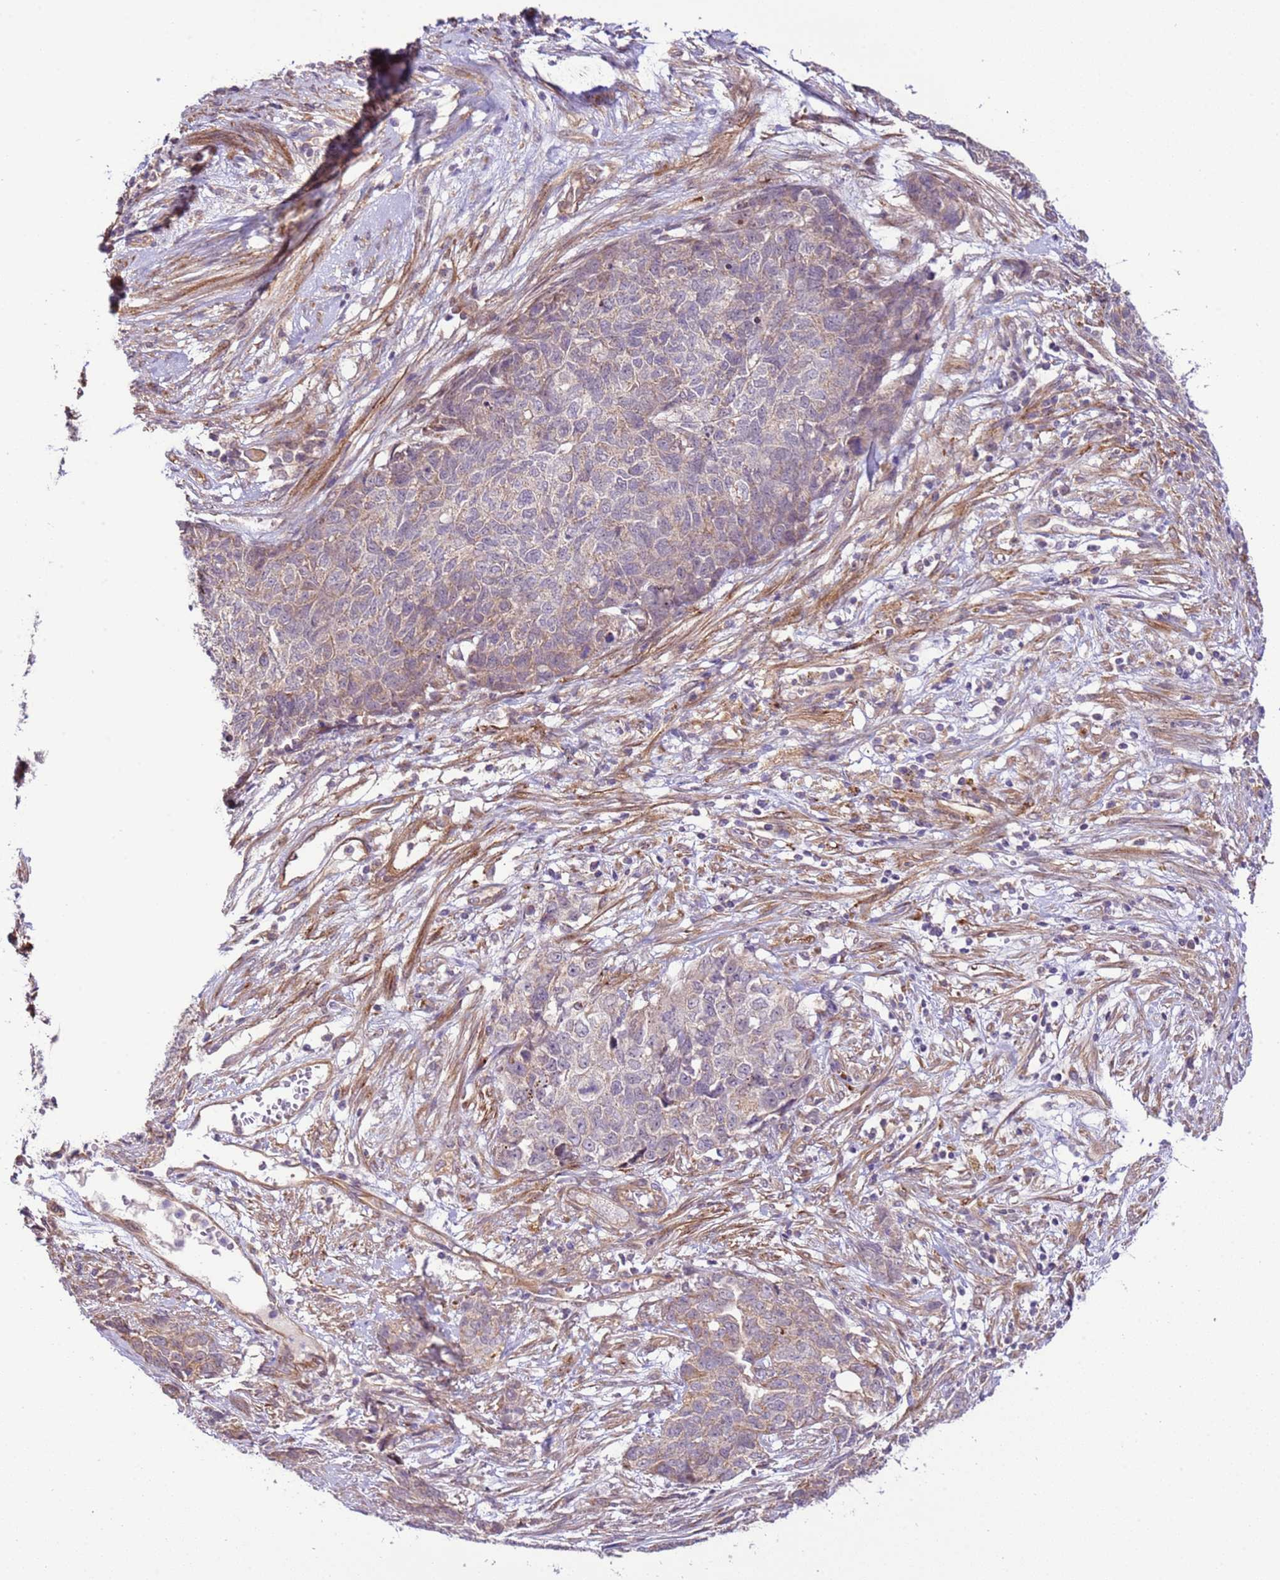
{"staining": {"intensity": "weak", "quantity": "25%-75%", "location": "cytoplasmic/membranous"}, "tissue": "cervical cancer", "cell_type": "Tumor cells", "image_type": "cancer", "snomed": [{"axis": "morphology", "description": "Squamous cell carcinoma, NOS"}, {"axis": "topography", "description": "Cervix"}], "caption": "Immunohistochemistry histopathology image of cervical cancer (squamous cell carcinoma) stained for a protein (brown), which reveals low levels of weak cytoplasmic/membranous staining in approximately 25%-75% of tumor cells.", "gene": "SCARA3", "patient": {"sex": "female", "age": 63}}